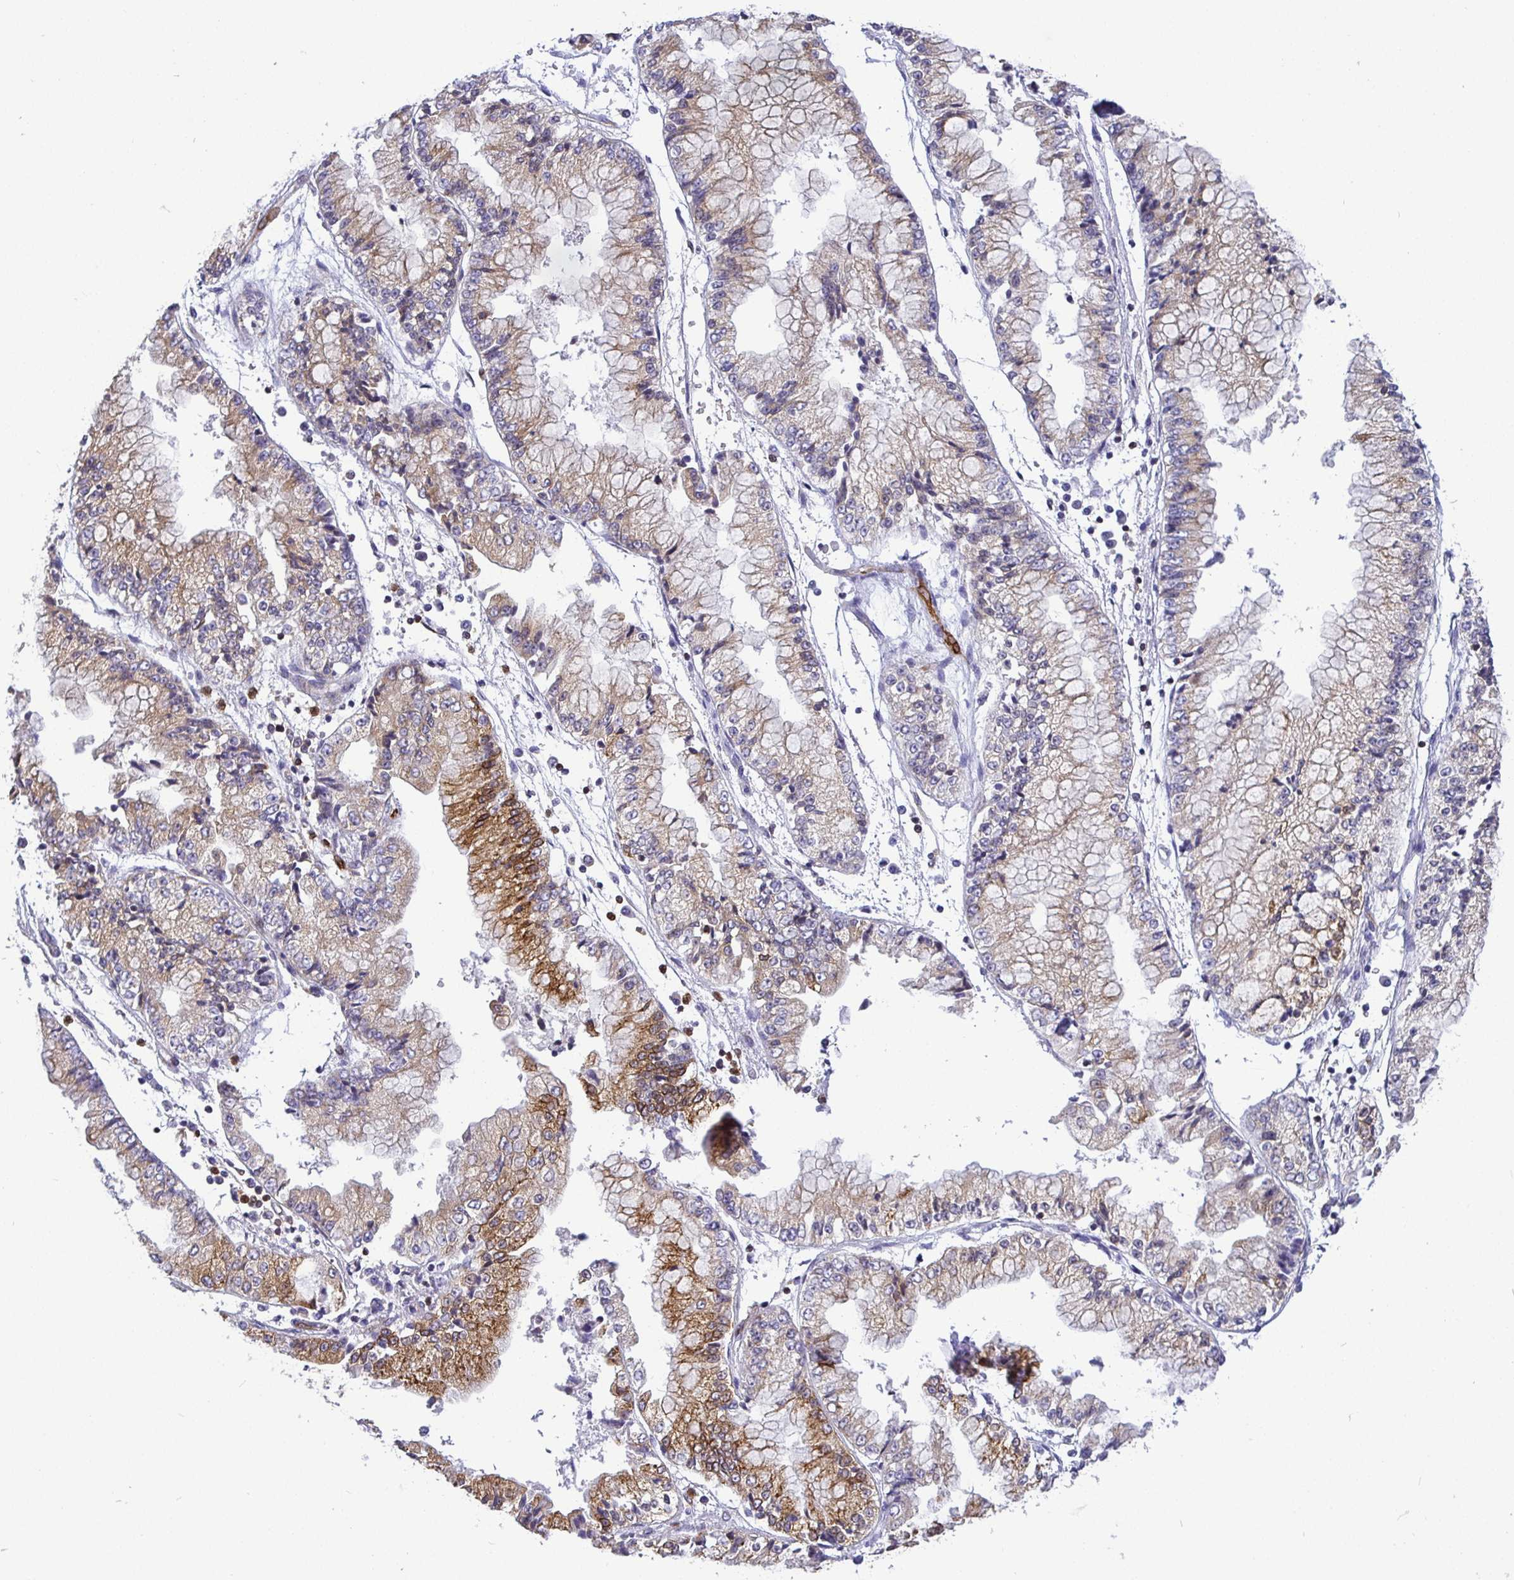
{"staining": {"intensity": "moderate", "quantity": "<25%", "location": "cytoplasmic/membranous"}, "tissue": "stomach cancer", "cell_type": "Tumor cells", "image_type": "cancer", "snomed": [{"axis": "morphology", "description": "Adenocarcinoma, NOS"}, {"axis": "topography", "description": "Stomach, upper"}], "caption": "Immunohistochemical staining of human stomach cancer shows low levels of moderate cytoplasmic/membranous protein staining in approximately <25% of tumor cells.", "gene": "TP53I11", "patient": {"sex": "female", "age": 74}}